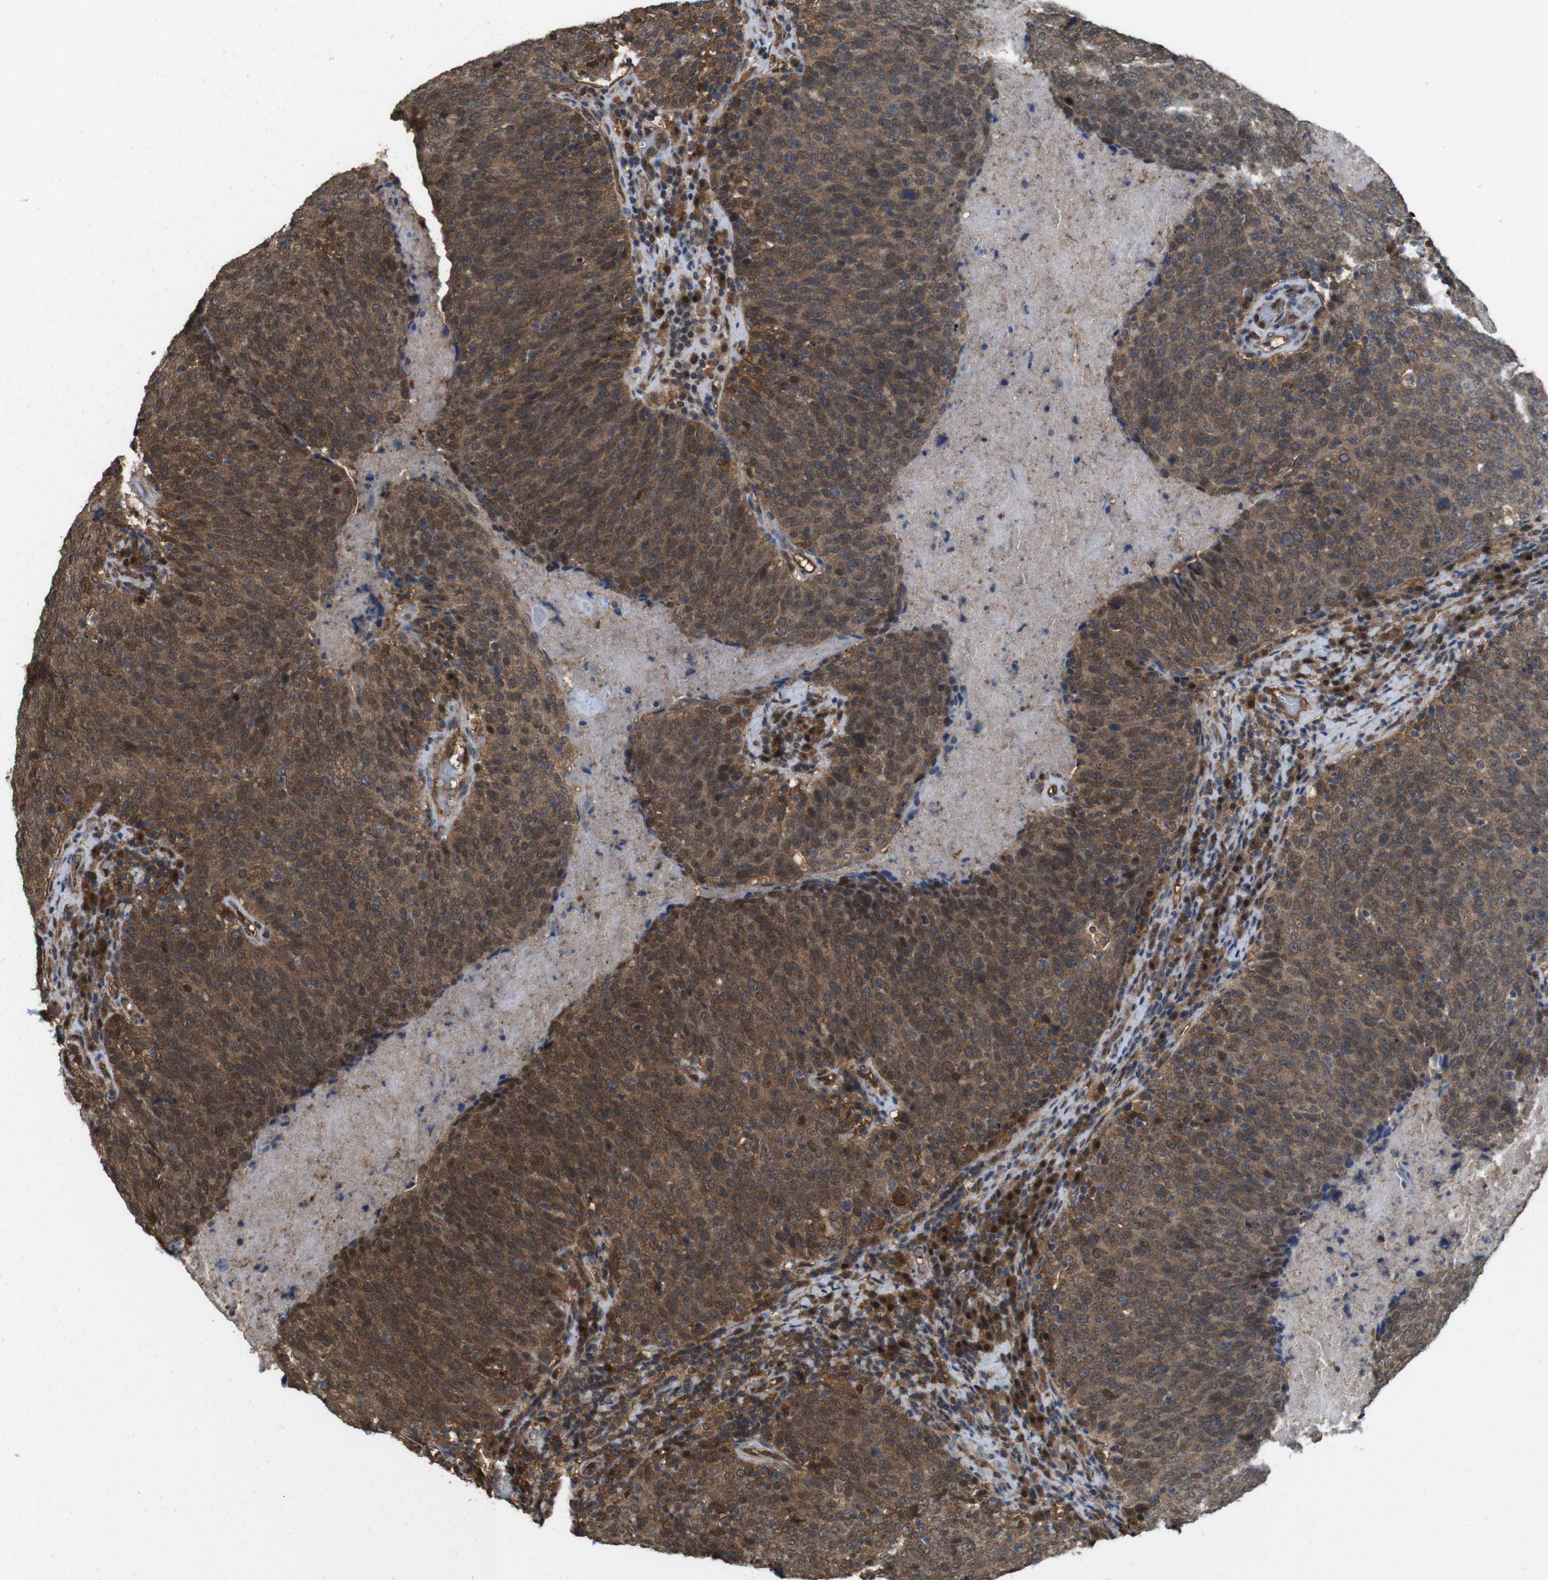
{"staining": {"intensity": "moderate", "quantity": ">75%", "location": "cytoplasmic/membranous,nuclear"}, "tissue": "head and neck cancer", "cell_type": "Tumor cells", "image_type": "cancer", "snomed": [{"axis": "morphology", "description": "Squamous cell carcinoma, NOS"}, {"axis": "morphology", "description": "Squamous cell carcinoma, metastatic, NOS"}, {"axis": "topography", "description": "Lymph node"}, {"axis": "topography", "description": "Head-Neck"}], "caption": "Immunohistochemistry (IHC) photomicrograph of head and neck squamous cell carcinoma stained for a protein (brown), which demonstrates medium levels of moderate cytoplasmic/membranous and nuclear staining in about >75% of tumor cells.", "gene": "YWHAG", "patient": {"sex": "male", "age": 62}}